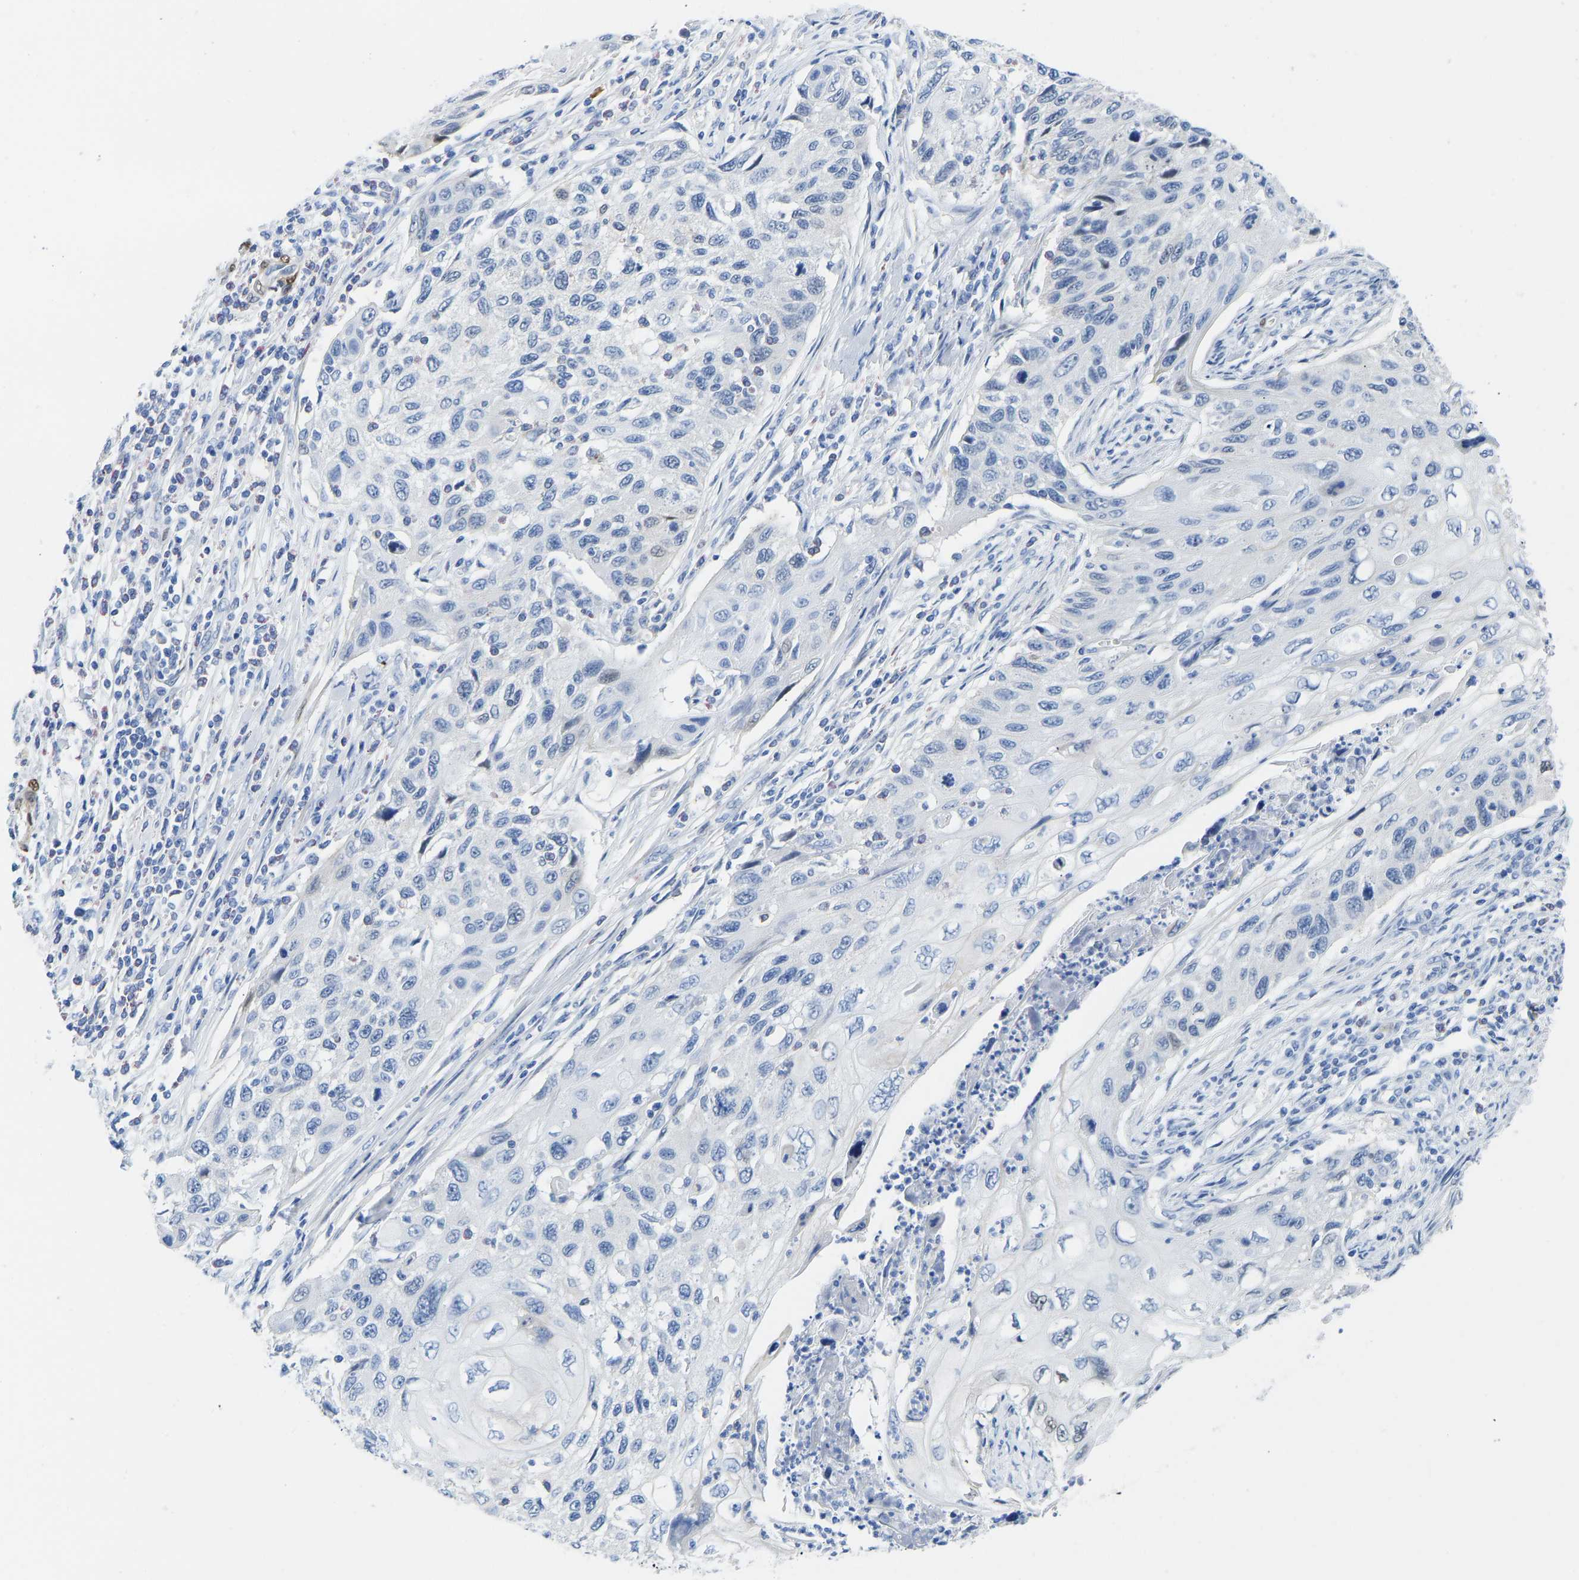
{"staining": {"intensity": "negative", "quantity": "none", "location": "none"}, "tissue": "cervical cancer", "cell_type": "Tumor cells", "image_type": "cancer", "snomed": [{"axis": "morphology", "description": "Squamous cell carcinoma, NOS"}, {"axis": "topography", "description": "Cervix"}], "caption": "Protein analysis of cervical cancer exhibits no significant staining in tumor cells.", "gene": "NKAIN3", "patient": {"sex": "female", "age": 70}}